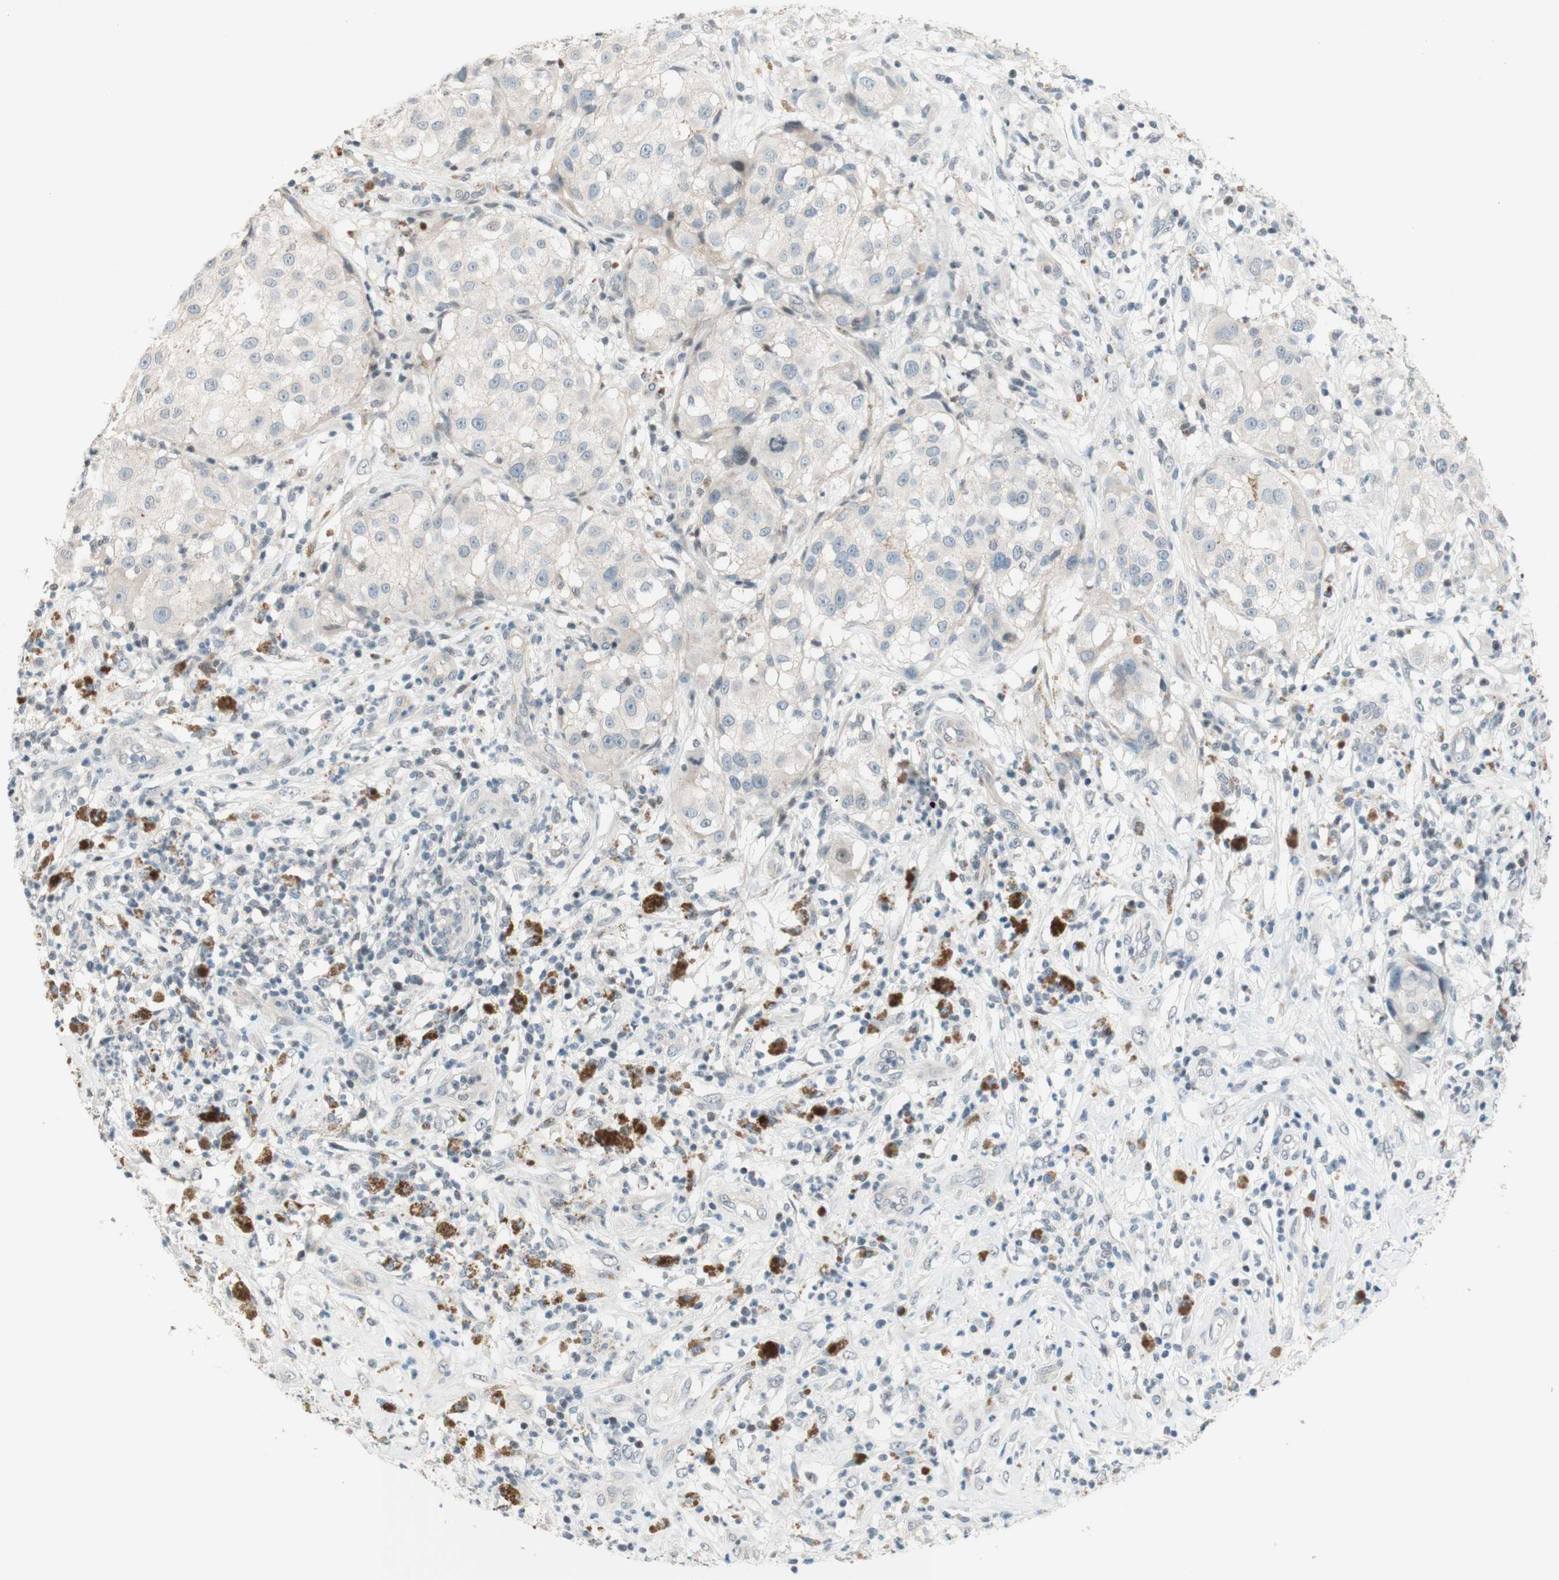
{"staining": {"intensity": "negative", "quantity": "none", "location": "none"}, "tissue": "melanoma", "cell_type": "Tumor cells", "image_type": "cancer", "snomed": [{"axis": "morphology", "description": "Necrosis, NOS"}, {"axis": "morphology", "description": "Malignant melanoma, NOS"}, {"axis": "topography", "description": "Skin"}], "caption": "High magnification brightfield microscopy of melanoma stained with DAB (3,3'-diaminobenzidine) (brown) and counterstained with hematoxylin (blue): tumor cells show no significant positivity. The staining was performed using DAB to visualize the protein expression in brown, while the nuclei were stained in blue with hematoxylin (Magnification: 20x).", "gene": "JPH1", "patient": {"sex": "female", "age": 87}}